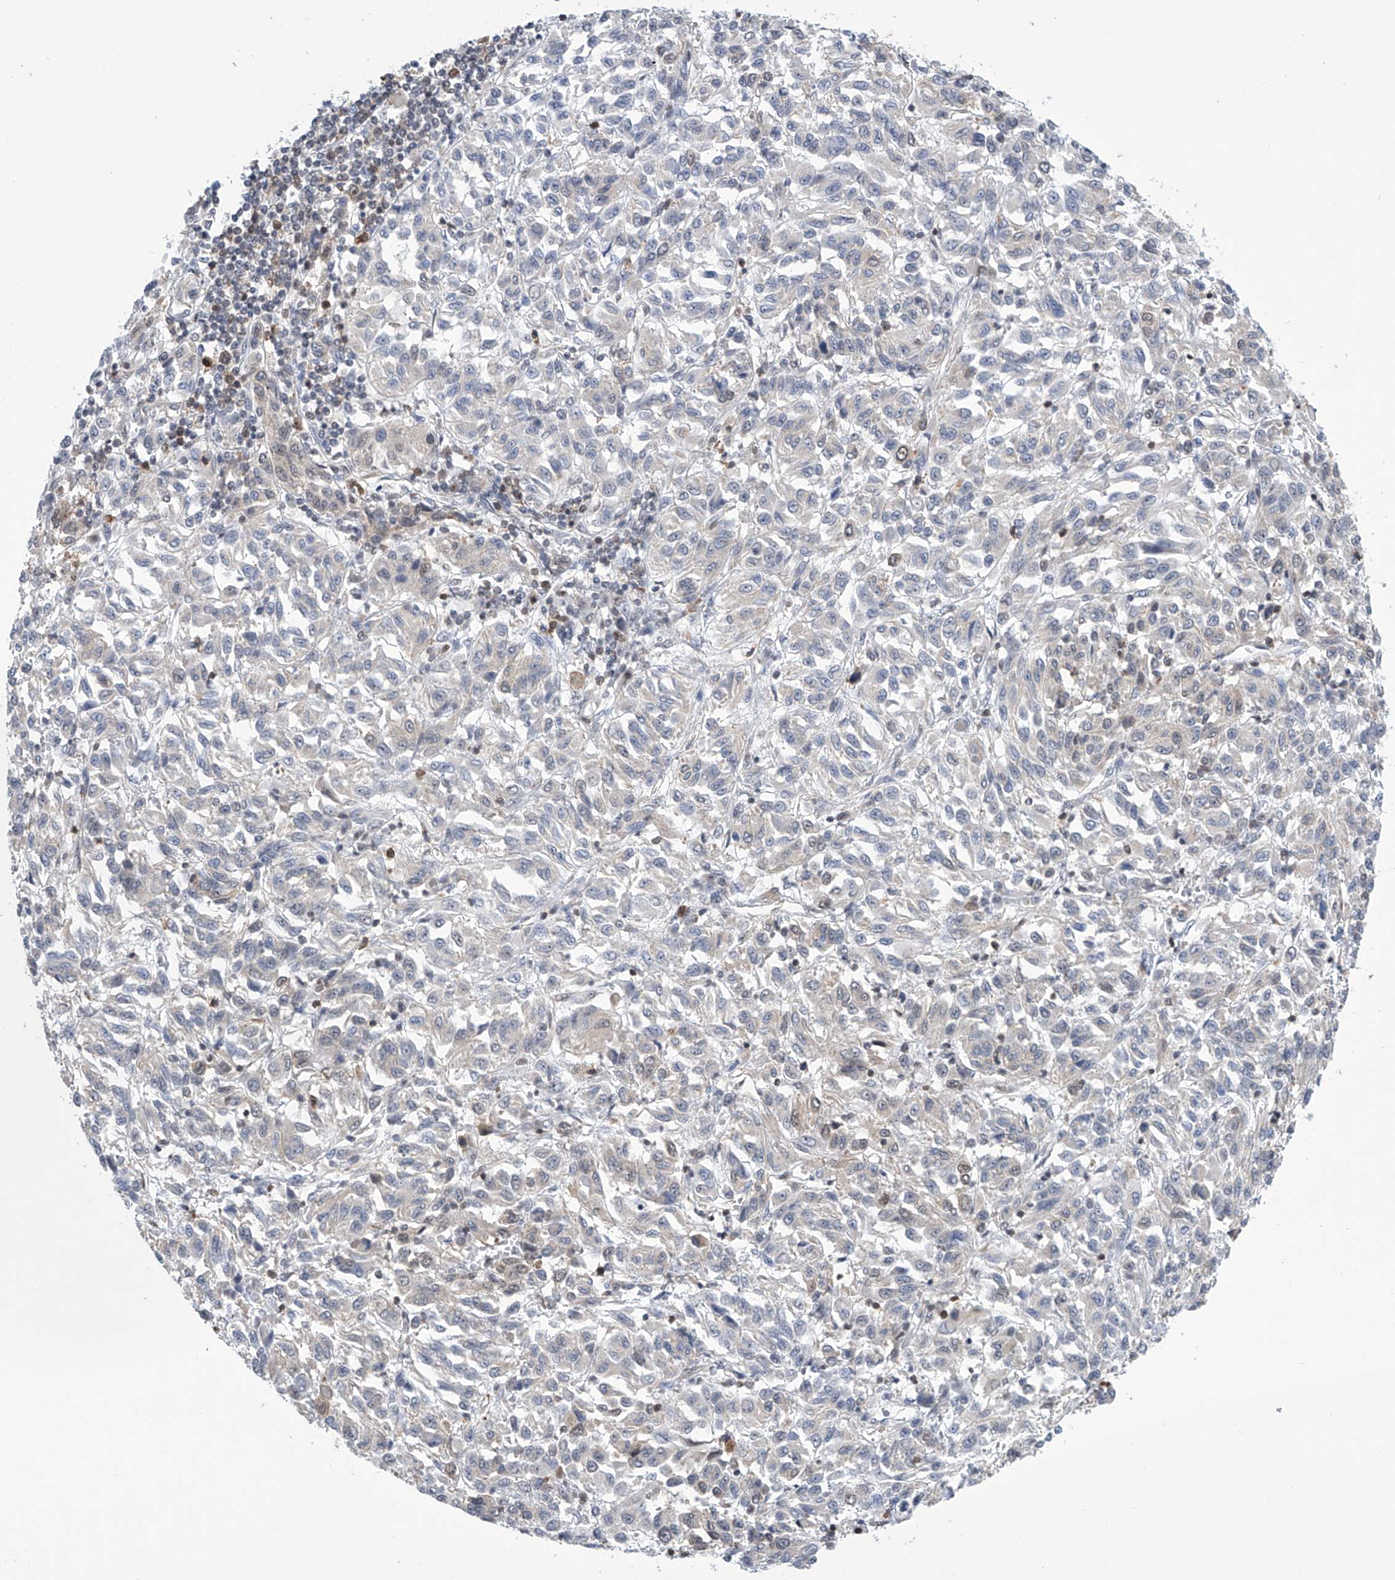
{"staining": {"intensity": "negative", "quantity": "none", "location": "none"}, "tissue": "melanoma", "cell_type": "Tumor cells", "image_type": "cancer", "snomed": [{"axis": "morphology", "description": "Malignant melanoma, Metastatic site"}, {"axis": "topography", "description": "Lung"}], "caption": "IHC of human malignant melanoma (metastatic site) exhibits no positivity in tumor cells.", "gene": "SREBF2", "patient": {"sex": "male", "age": 64}}